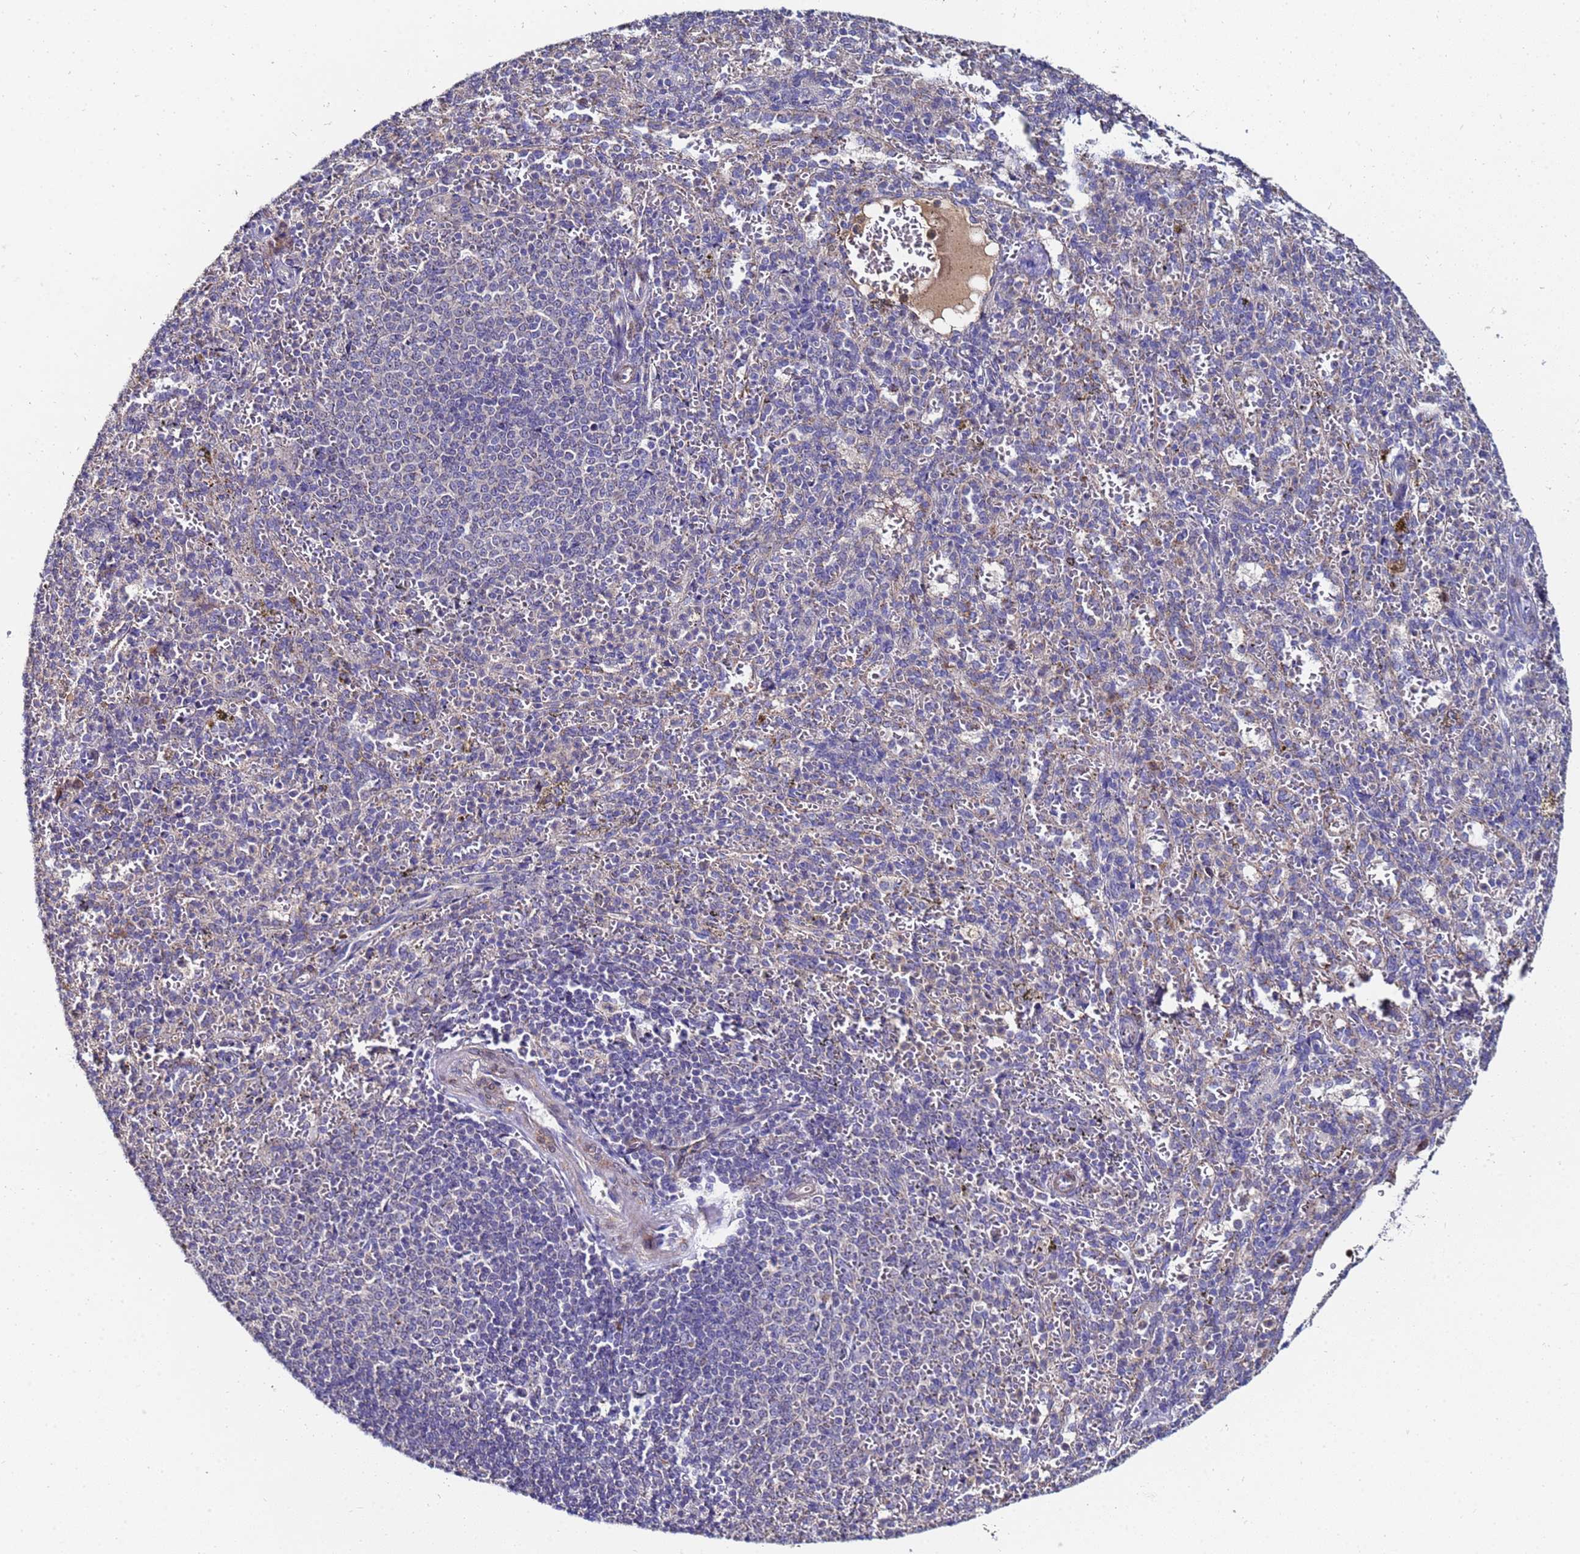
{"staining": {"intensity": "negative", "quantity": "none", "location": "none"}, "tissue": "spleen", "cell_type": "Cells in red pulp", "image_type": "normal", "snomed": [{"axis": "morphology", "description": "Normal tissue, NOS"}, {"axis": "topography", "description": "Spleen"}], "caption": "An immunohistochemistry (IHC) micrograph of unremarkable spleen is shown. There is no staining in cells in red pulp of spleen.", "gene": "C5orf34", "patient": {"sex": "female", "age": 21}}